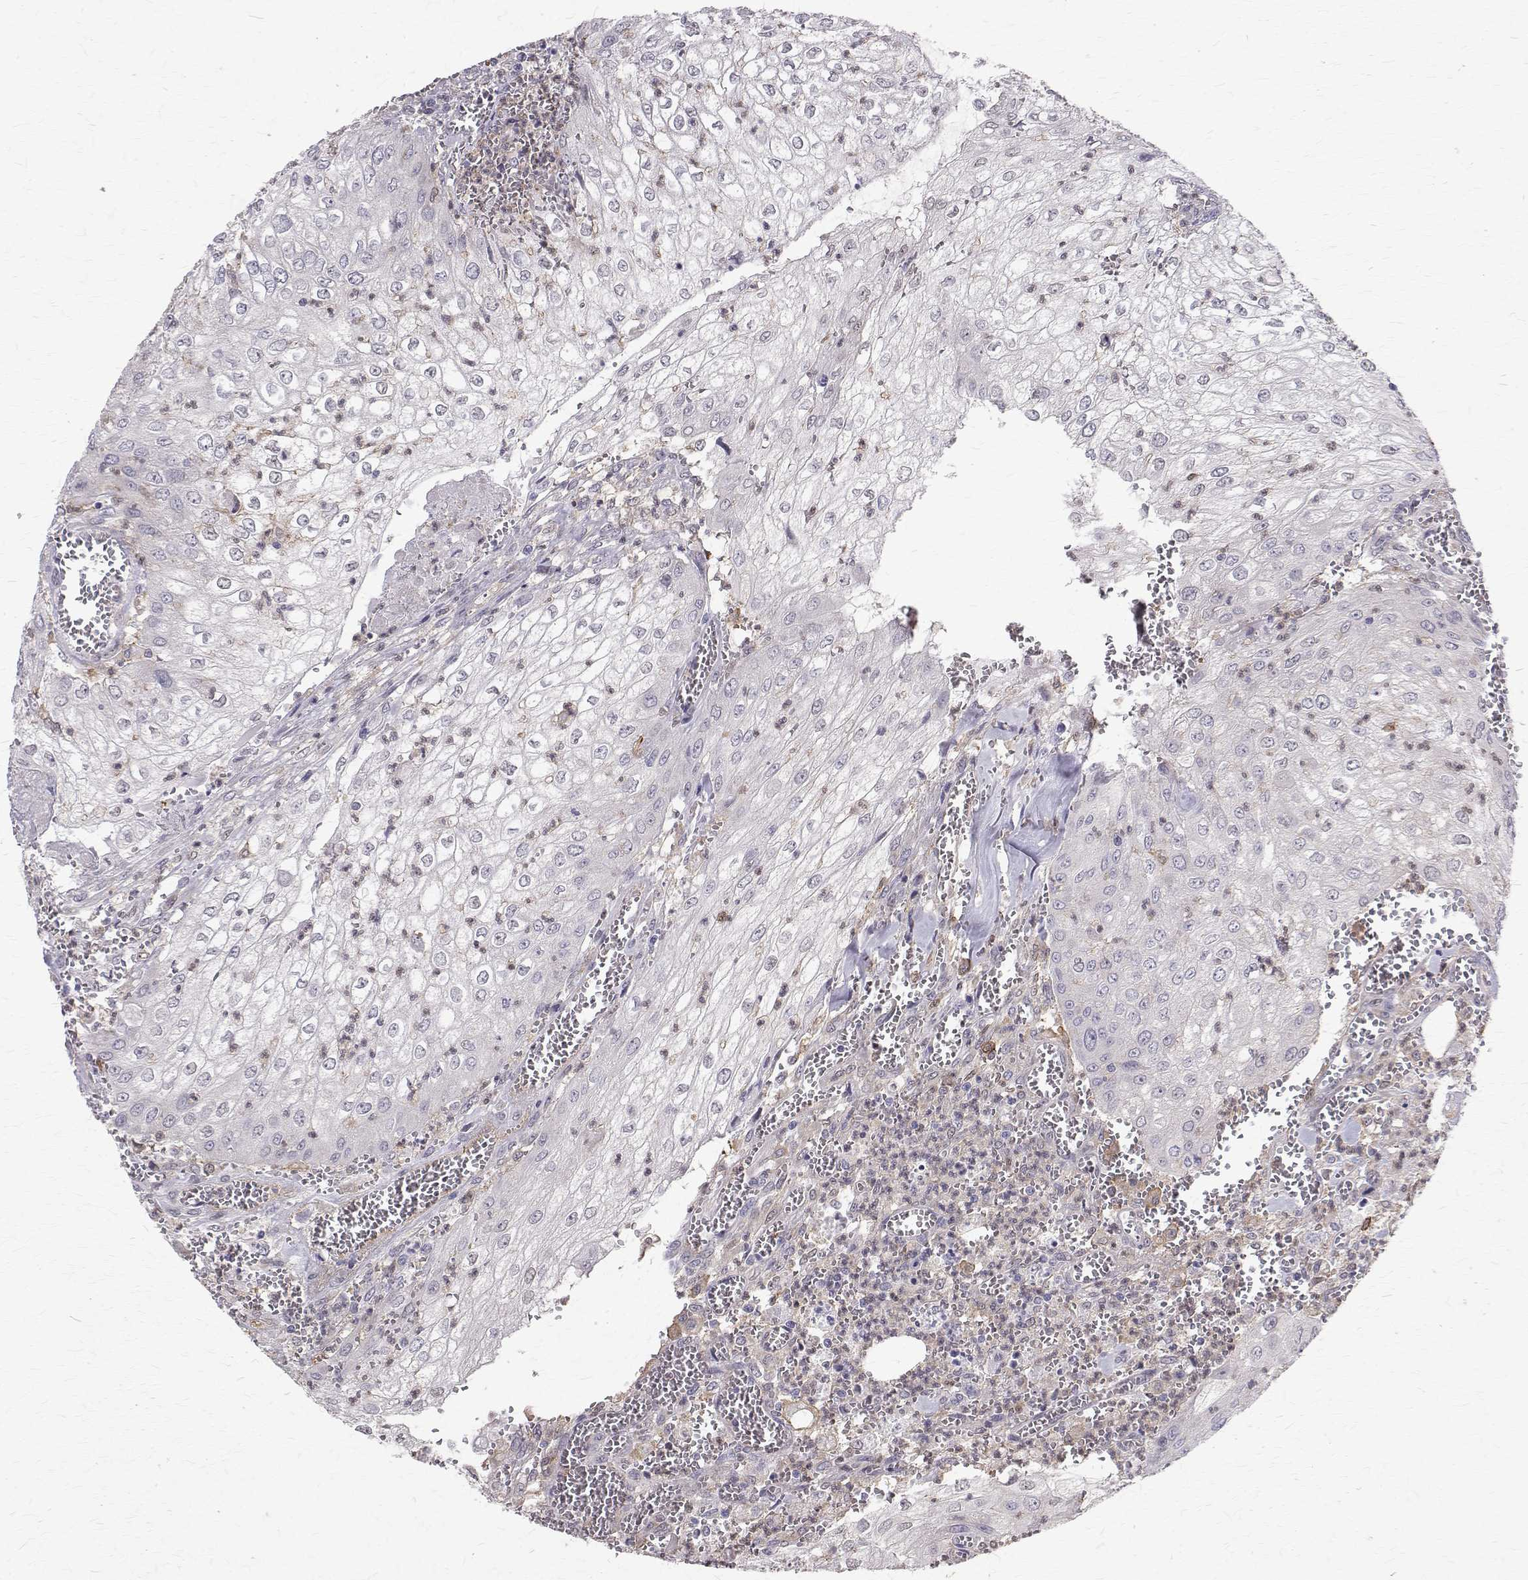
{"staining": {"intensity": "negative", "quantity": "none", "location": "none"}, "tissue": "urothelial cancer", "cell_type": "Tumor cells", "image_type": "cancer", "snomed": [{"axis": "morphology", "description": "Urothelial carcinoma, High grade"}, {"axis": "topography", "description": "Urinary bladder"}], "caption": "This is an immunohistochemistry (IHC) image of human high-grade urothelial carcinoma. There is no expression in tumor cells.", "gene": "CCDC89", "patient": {"sex": "male", "age": 62}}